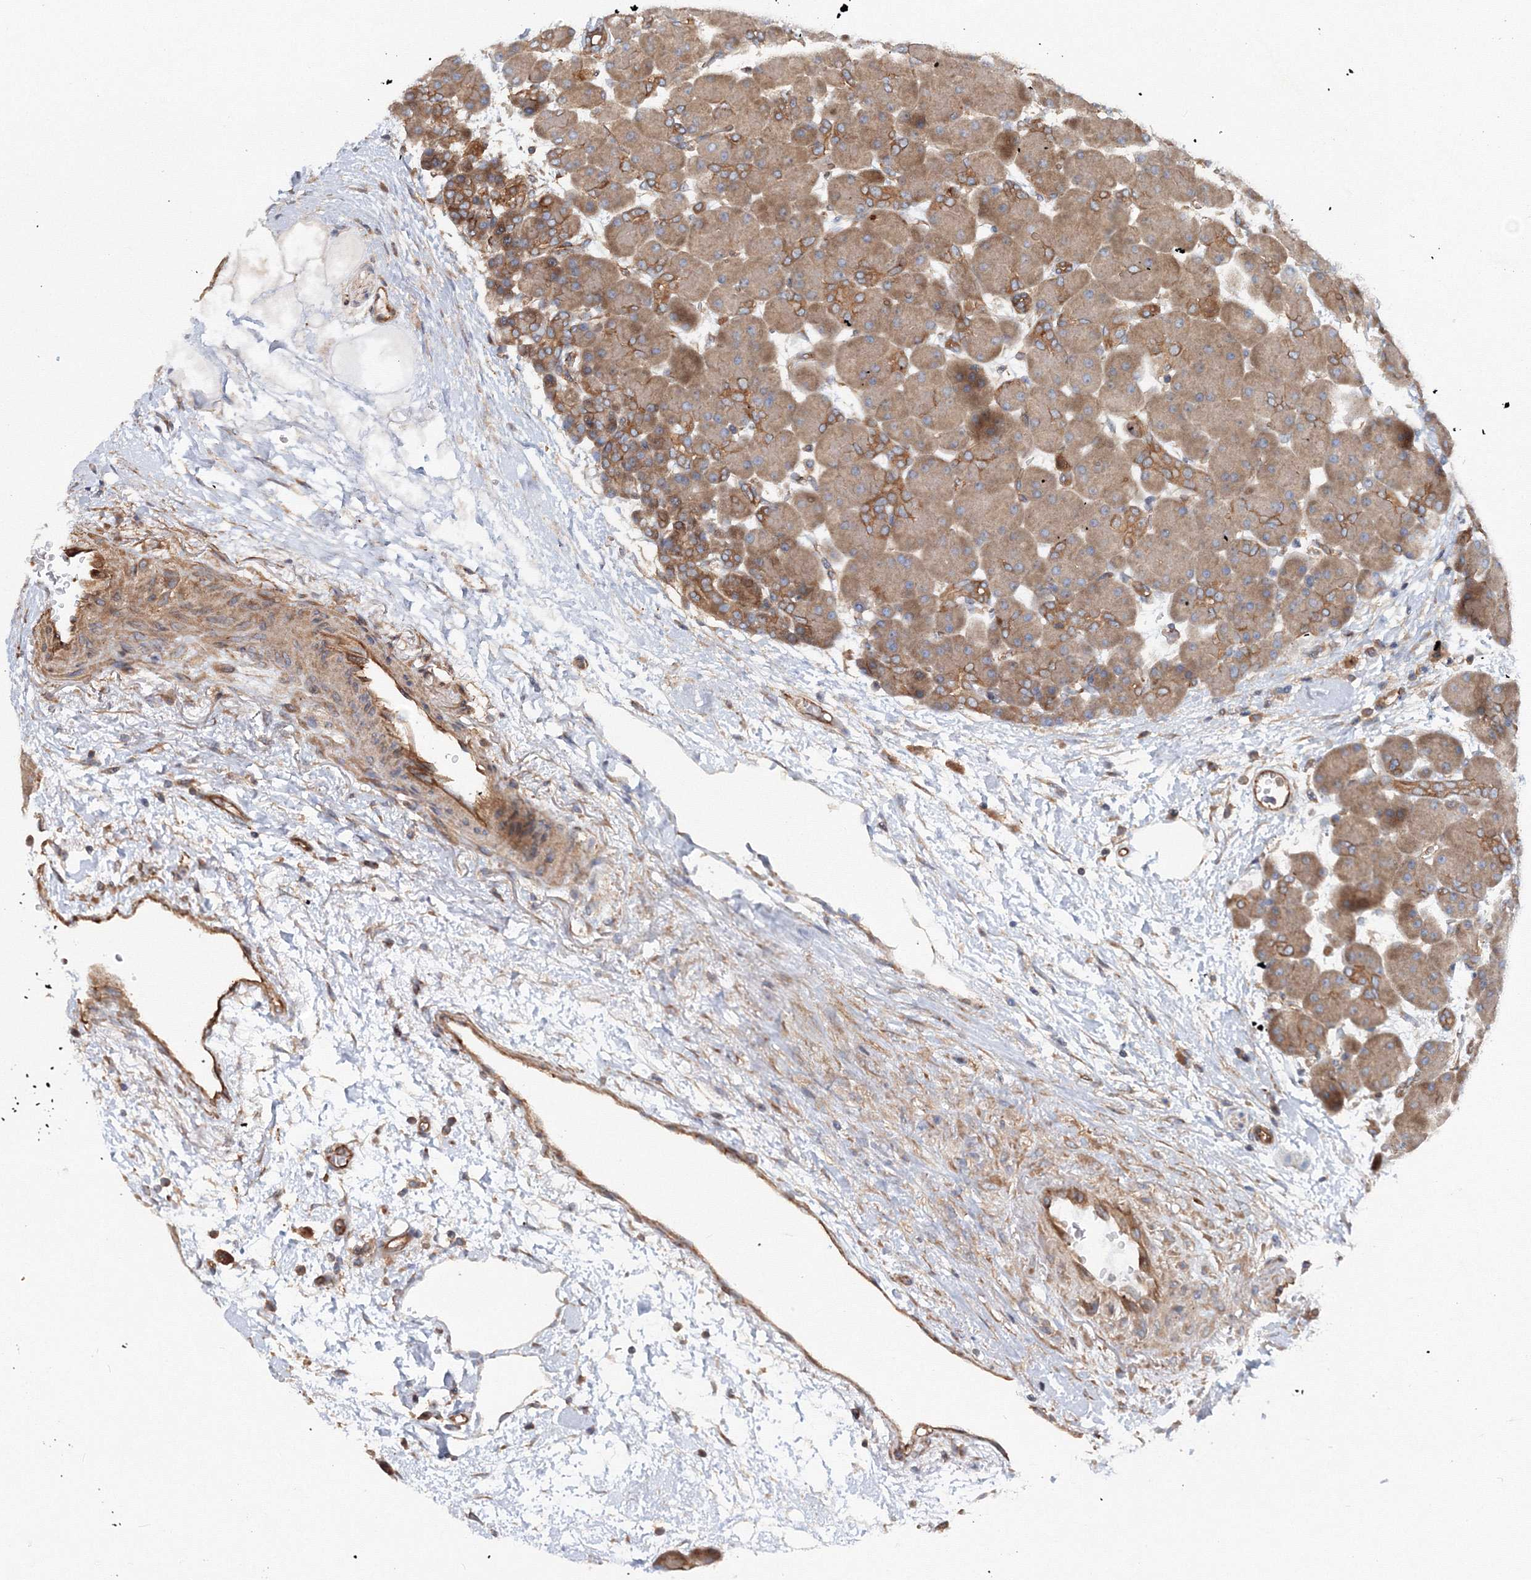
{"staining": {"intensity": "moderate", "quantity": "25%-75%", "location": "cytoplasmic/membranous"}, "tissue": "pancreas", "cell_type": "Exocrine glandular cells", "image_type": "normal", "snomed": [{"axis": "morphology", "description": "Normal tissue, NOS"}, {"axis": "topography", "description": "Pancreas"}], "caption": "IHC histopathology image of unremarkable pancreas: human pancreas stained using immunohistochemistry (IHC) displays medium levels of moderate protein expression localized specifically in the cytoplasmic/membranous of exocrine glandular cells, appearing as a cytoplasmic/membranous brown color.", "gene": "EXOC1", "patient": {"sex": "male", "age": 66}}